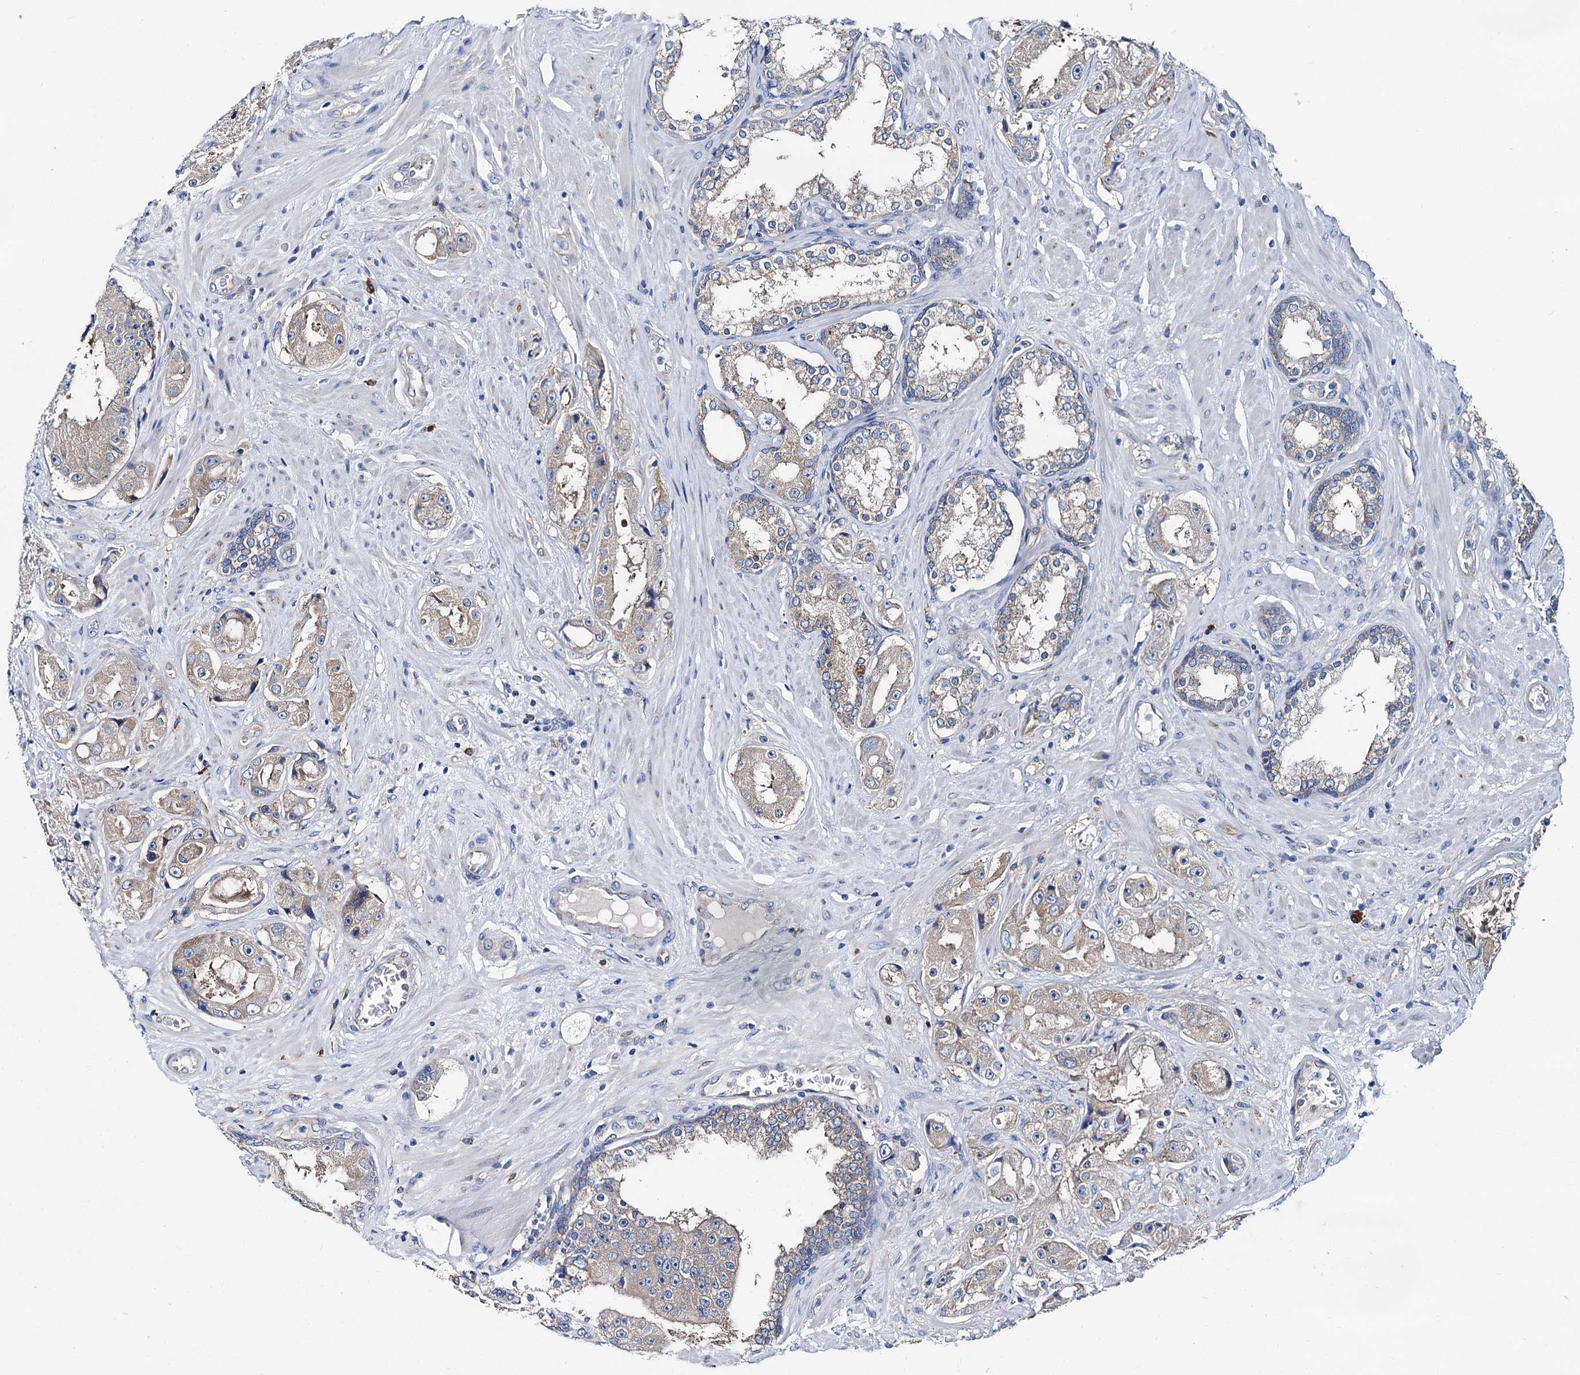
{"staining": {"intensity": "weak", "quantity": "25%-75%", "location": "cytoplasmic/membranous"}, "tissue": "prostate cancer", "cell_type": "Tumor cells", "image_type": "cancer", "snomed": [{"axis": "morphology", "description": "Adenocarcinoma, High grade"}, {"axis": "topography", "description": "Prostate"}], "caption": "Weak cytoplasmic/membranous expression is identified in approximately 25%-75% of tumor cells in adenocarcinoma (high-grade) (prostate). (Stains: DAB (3,3'-diaminobenzidine) in brown, nuclei in blue, Microscopy: brightfield microscopy at high magnification).", "gene": "QARS1", "patient": {"sex": "male", "age": 73}}